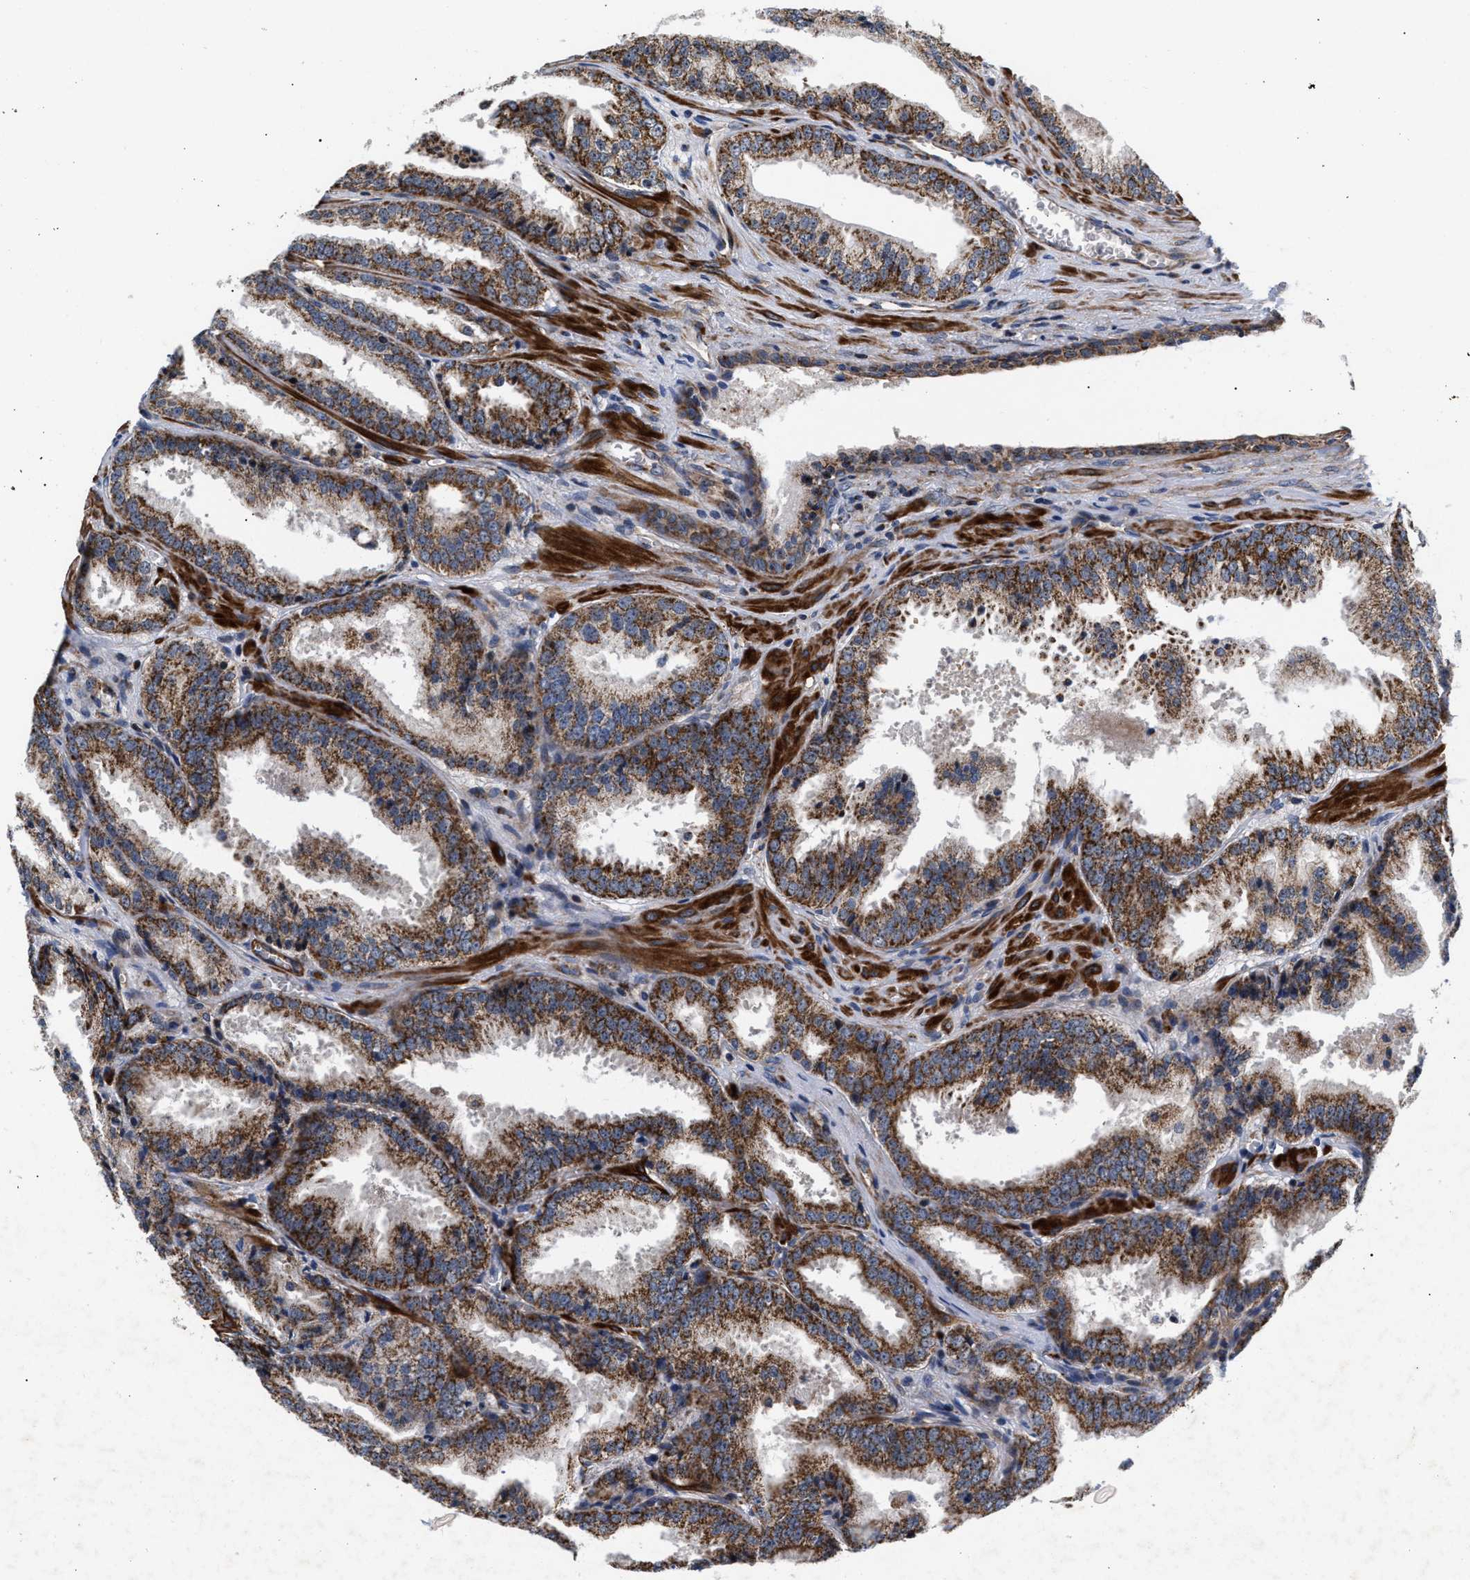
{"staining": {"intensity": "moderate", "quantity": ">75%", "location": "cytoplasmic/membranous"}, "tissue": "prostate cancer", "cell_type": "Tumor cells", "image_type": "cancer", "snomed": [{"axis": "morphology", "description": "Adenocarcinoma, High grade"}, {"axis": "topography", "description": "Prostate"}], "caption": "This is a photomicrograph of immunohistochemistry (IHC) staining of prostate adenocarcinoma (high-grade), which shows moderate positivity in the cytoplasmic/membranous of tumor cells.", "gene": "SGK1", "patient": {"sex": "male", "age": 61}}